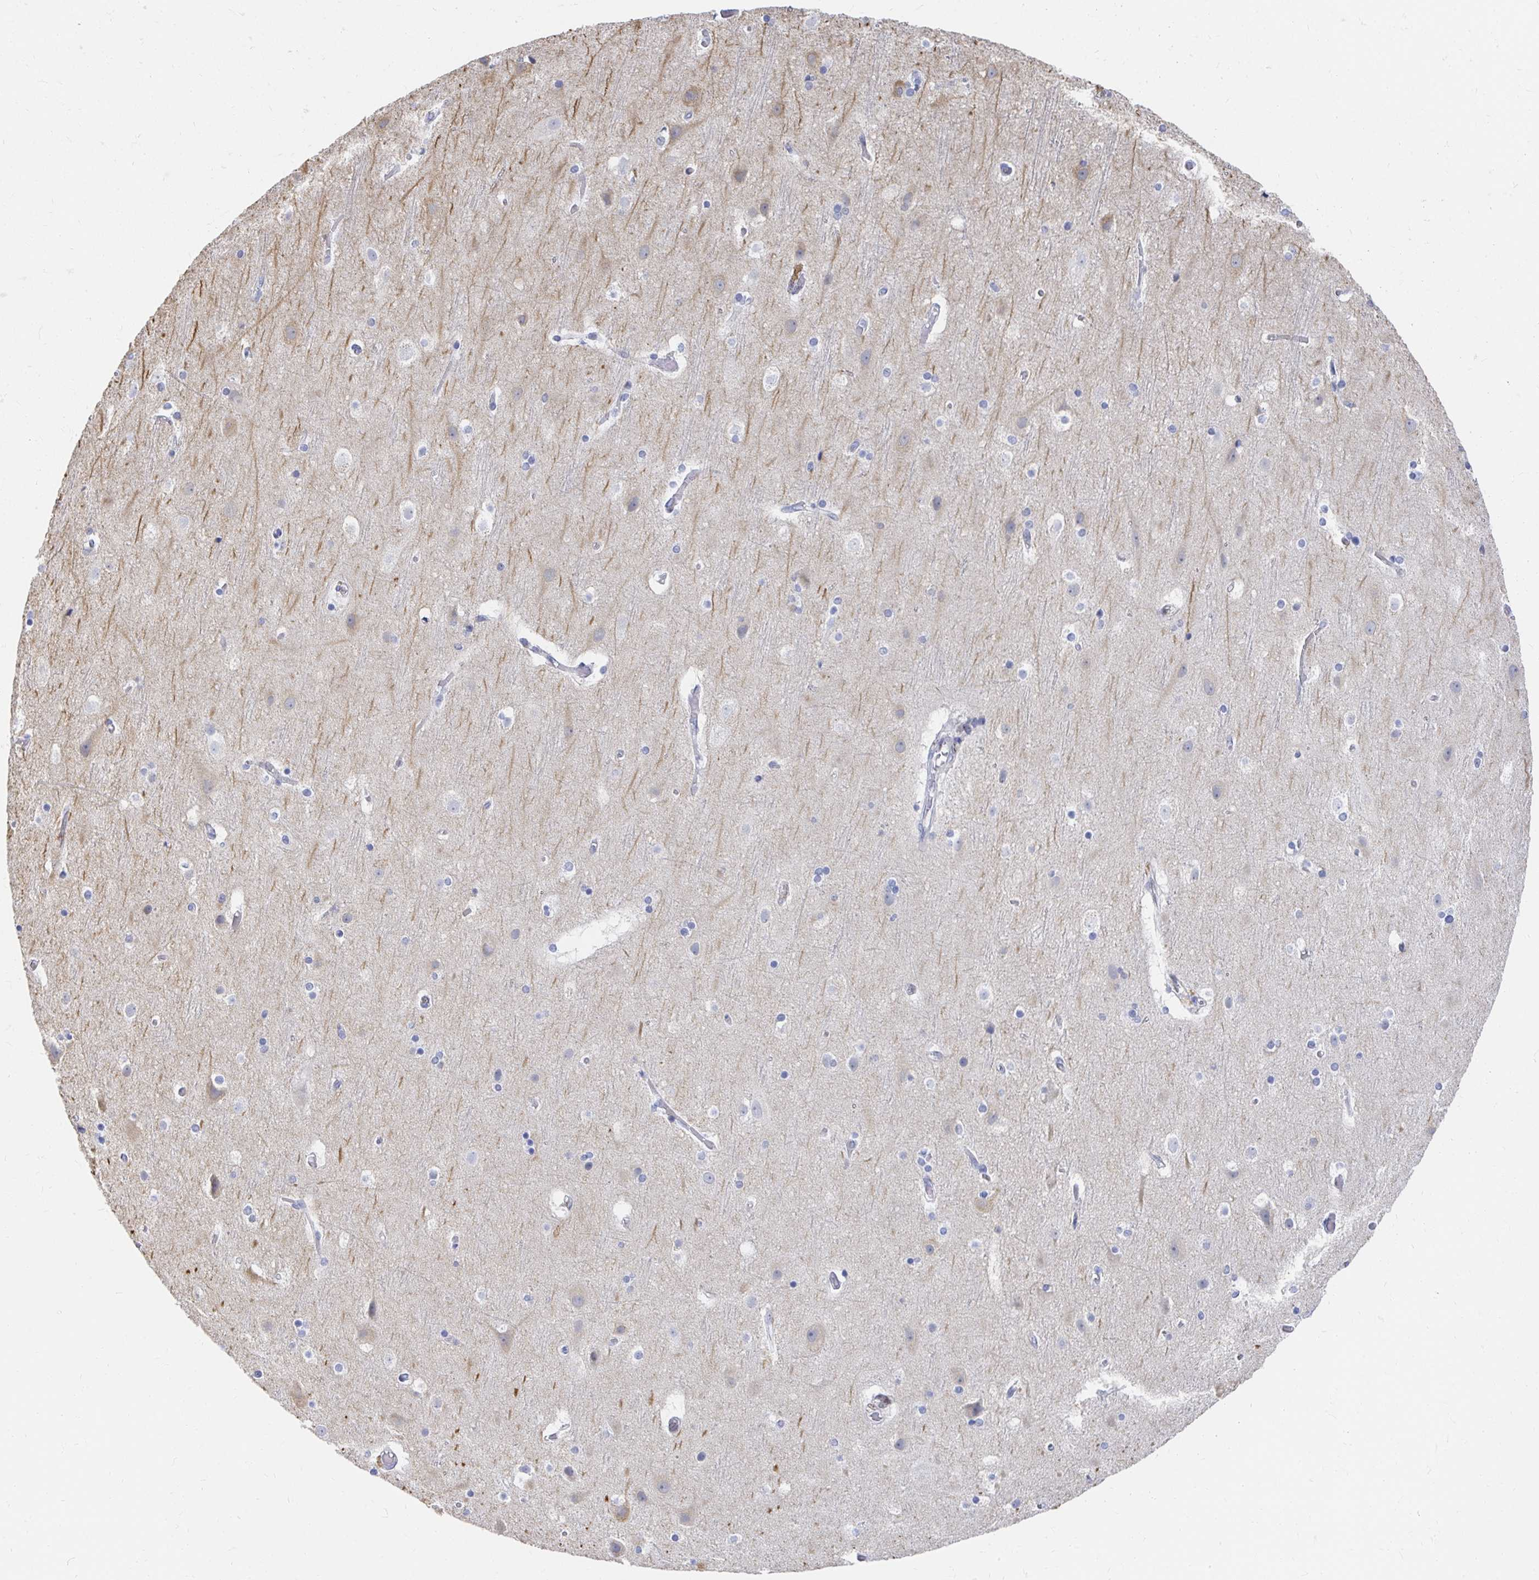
{"staining": {"intensity": "negative", "quantity": "none", "location": "none"}, "tissue": "cerebral cortex", "cell_type": "Endothelial cells", "image_type": "normal", "snomed": [{"axis": "morphology", "description": "Normal tissue, NOS"}, {"axis": "topography", "description": "Cerebral cortex"}], "caption": "The IHC photomicrograph has no significant expression in endothelial cells of cerebral cortex.", "gene": "CLIC3", "patient": {"sex": "female", "age": 52}}